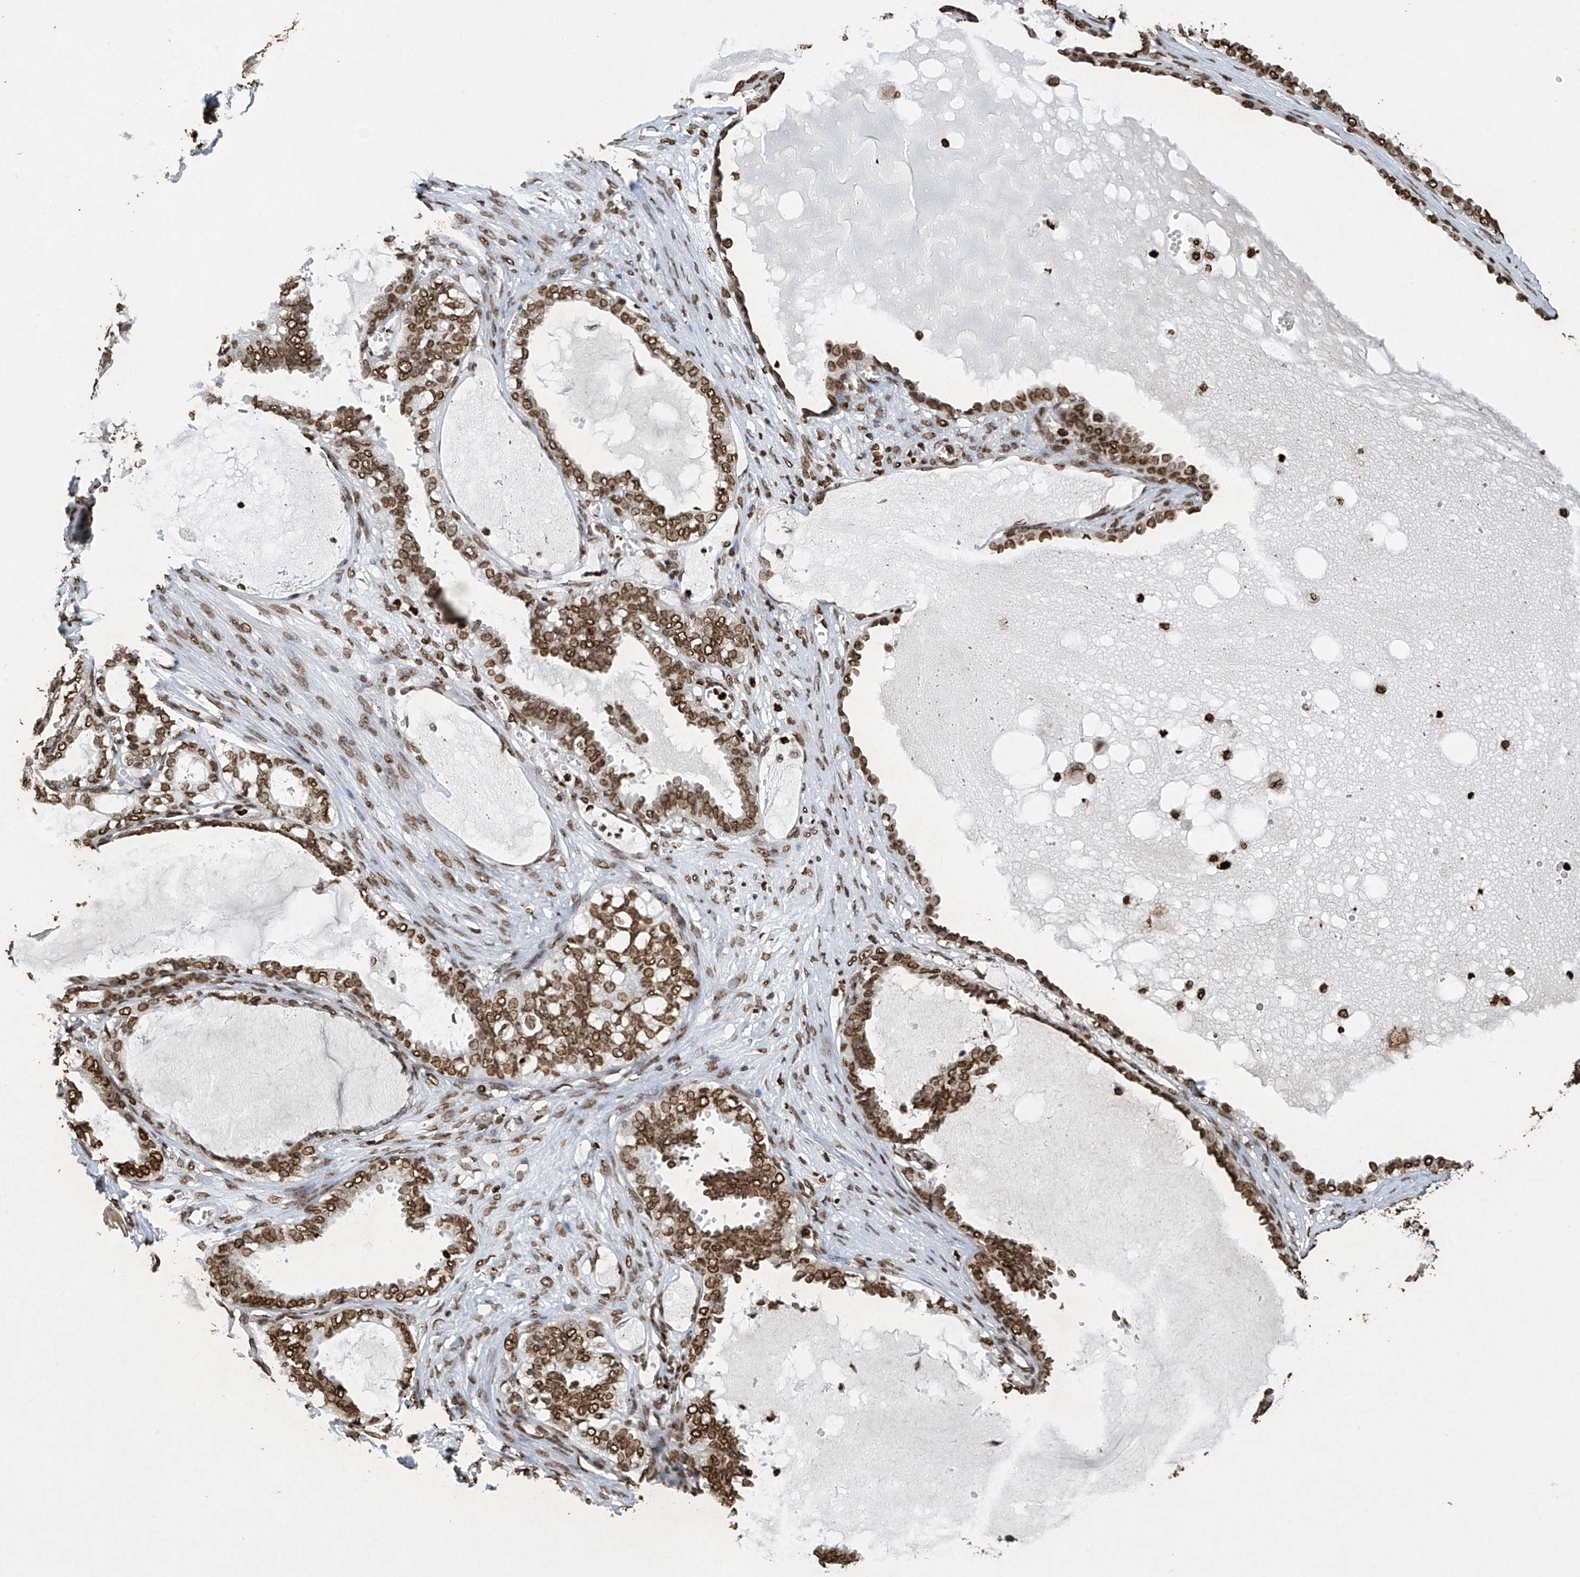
{"staining": {"intensity": "strong", "quantity": ">75%", "location": "nuclear"}, "tissue": "ovarian cancer", "cell_type": "Tumor cells", "image_type": "cancer", "snomed": [{"axis": "morphology", "description": "Carcinoma, NOS"}, {"axis": "morphology", "description": "Carcinoma, endometroid"}, {"axis": "topography", "description": "Ovary"}], "caption": "There is high levels of strong nuclear positivity in tumor cells of ovarian endometroid carcinoma, as demonstrated by immunohistochemical staining (brown color).", "gene": "H3-3A", "patient": {"sex": "female", "age": 50}}